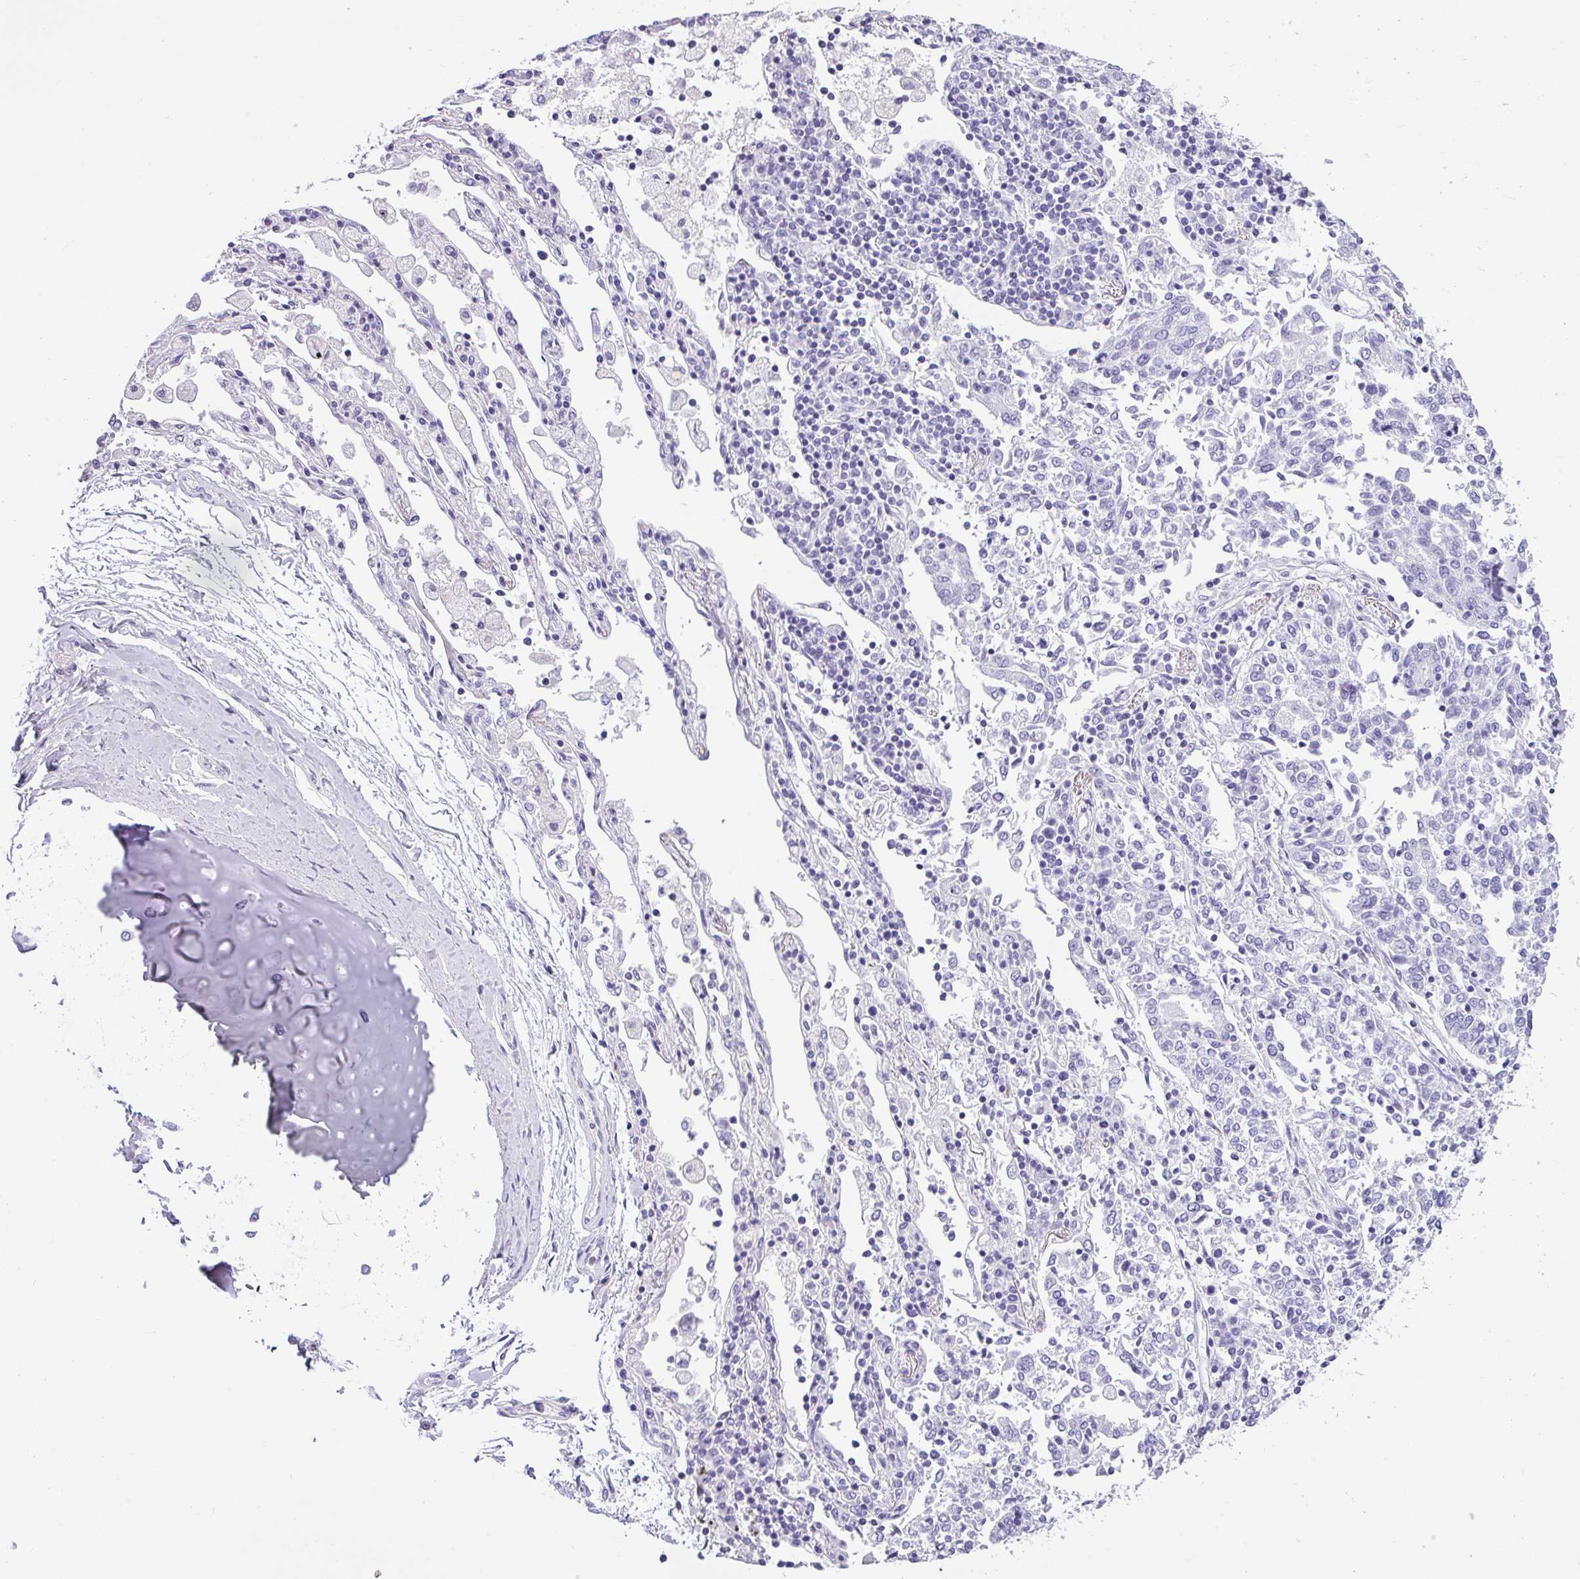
{"staining": {"intensity": "negative", "quantity": "none", "location": "none"}, "tissue": "lung cancer", "cell_type": "Tumor cells", "image_type": "cancer", "snomed": [{"axis": "morphology", "description": "Normal tissue, NOS"}, {"axis": "morphology", "description": "Squamous cell carcinoma, NOS"}, {"axis": "topography", "description": "Cartilage tissue"}, {"axis": "topography", "description": "Lung"}, {"axis": "topography", "description": "Peripheral nerve tissue"}], "caption": "Image shows no protein positivity in tumor cells of squamous cell carcinoma (lung) tissue. The staining was performed using DAB to visualize the protein expression in brown, while the nuclei were stained in blue with hematoxylin (Magnification: 20x).", "gene": "VCY1B", "patient": {"sex": "female", "age": 49}}